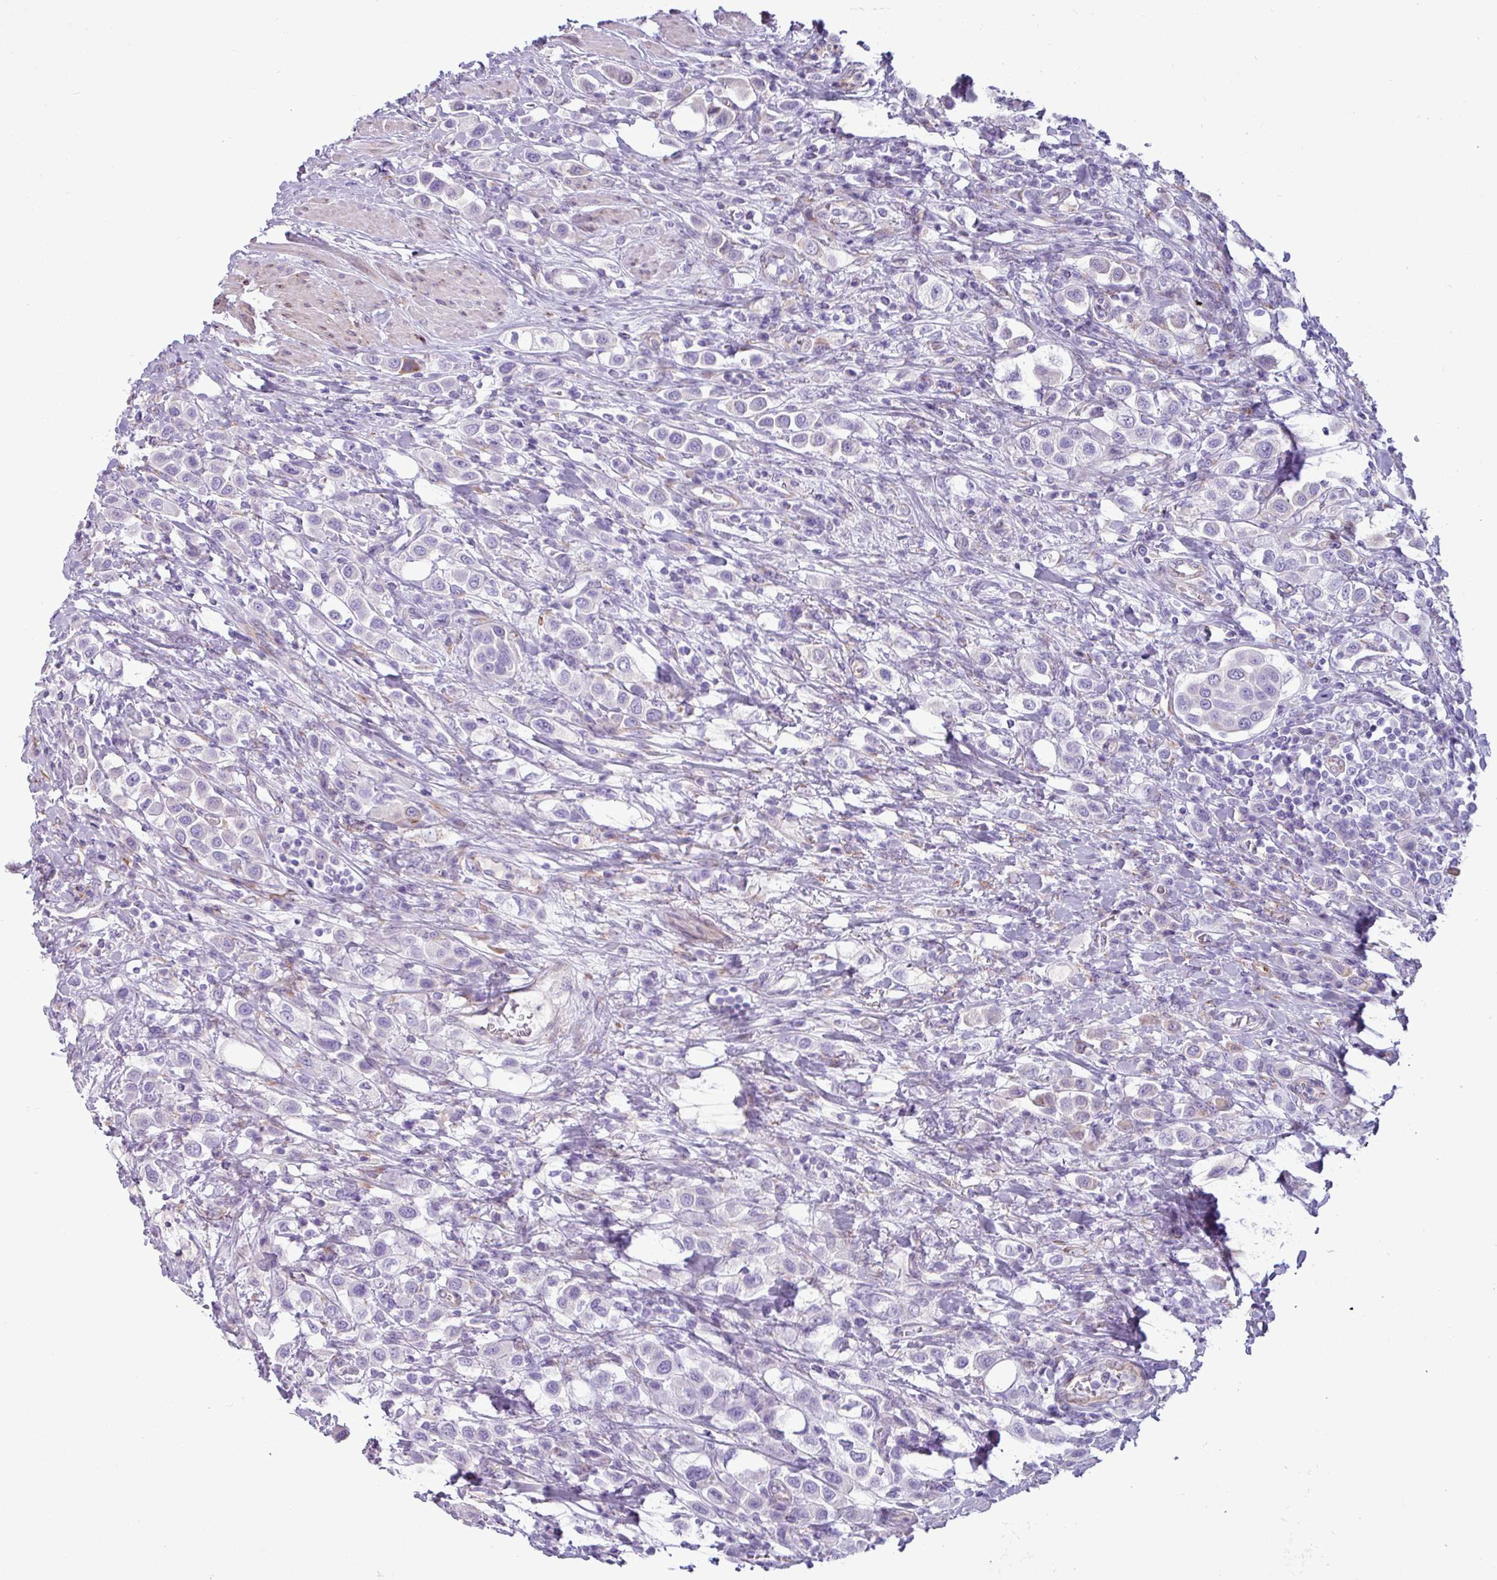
{"staining": {"intensity": "weak", "quantity": "<25%", "location": "cytoplasmic/membranous"}, "tissue": "urothelial cancer", "cell_type": "Tumor cells", "image_type": "cancer", "snomed": [{"axis": "morphology", "description": "Urothelial carcinoma, High grade"}, {"axis": "topography", "description": "Urinary bladder"}], "caption": "The immunohistochemistry photomicrograph has no significant staining in tumor cells of high-grade urothelial carcinoma tissue.", "gene": "PPP1R35", "patient": {"sex": "male", "age": 50}}